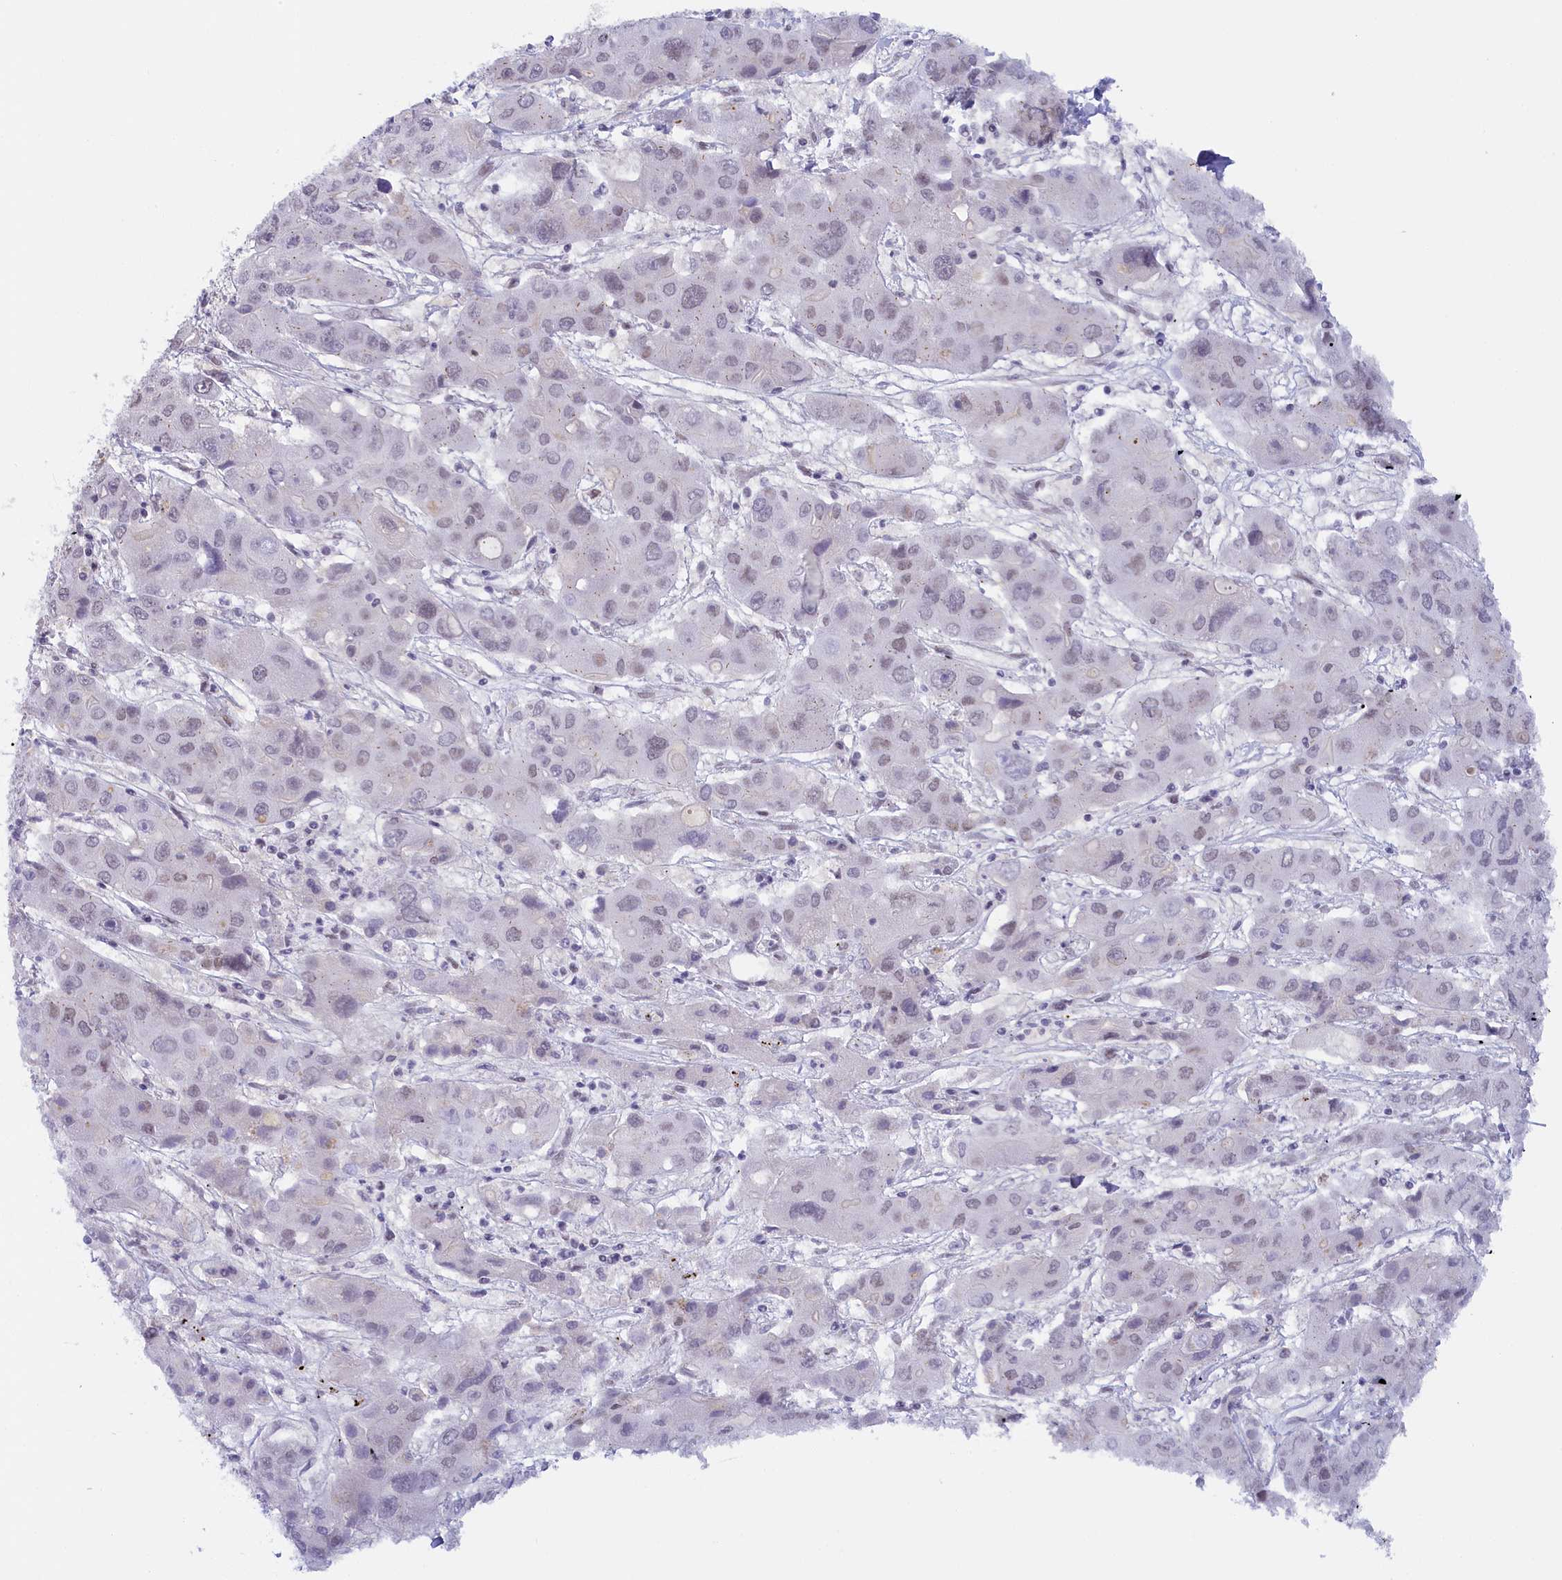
{"staining": {"intensity": "weak", "quantity": "<25%", "location": "nuclear"}, "tissue": "liver cancer", "cell_type": "Tumor cells", "image_type": "cancer", "snomed": [{"axis": "morphology", "description": "Cholangiocarcinoma"}, {"axis": "topography", "description": "Liver"}], "caption": "High power microscopy histopathology image of an immunohistochemistry image of liver cancer, revealing no significant positivity in tumor cells.", "gene": "SEC31B", "patient": {"sex": "male", "age": 67}}